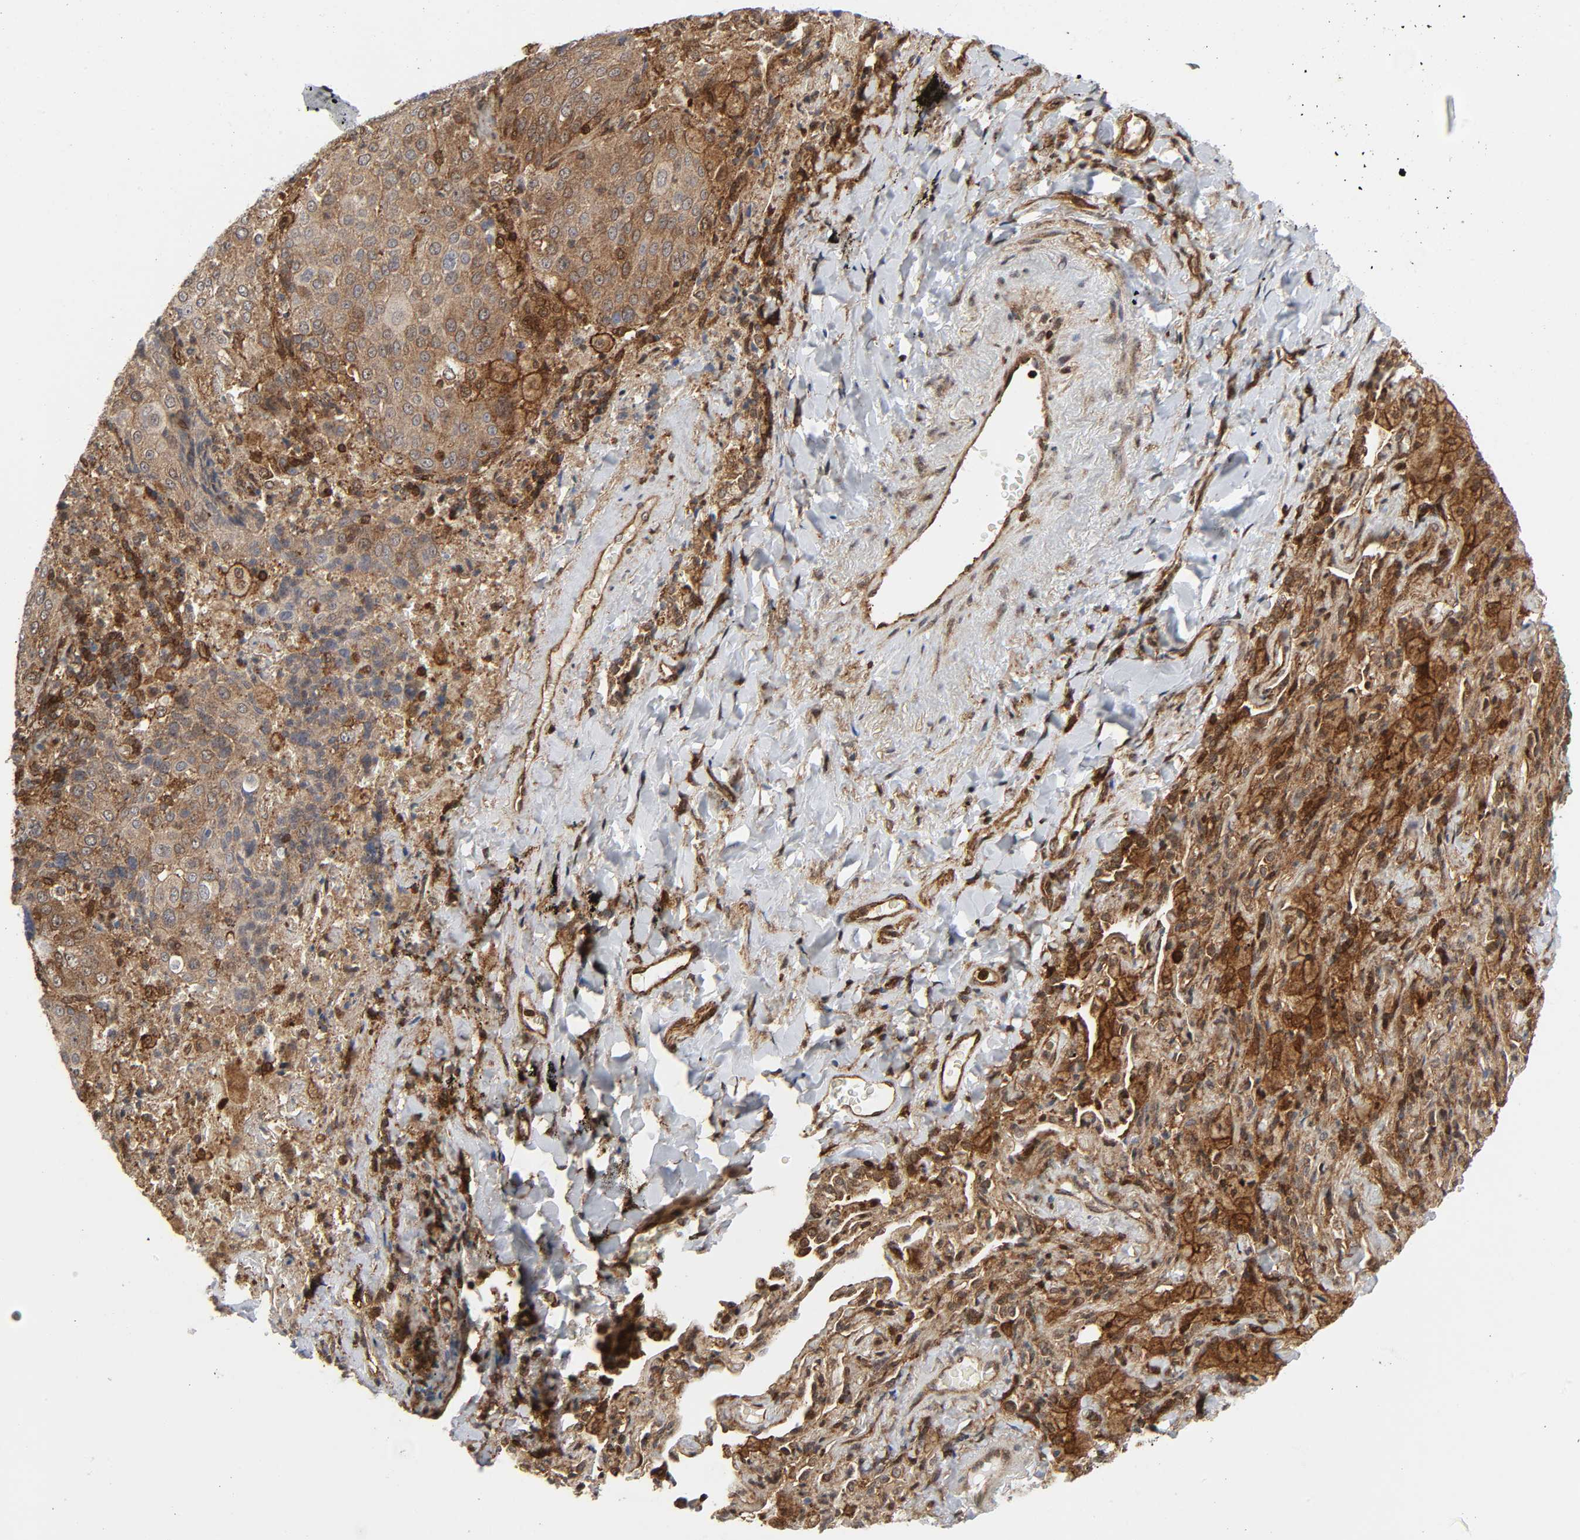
{"staining": {"intensity": "moderate", "quantity": ">75%", "location": "cytoplasmic/membranous"}, "tissue": "lung cancer", "cell_type": "Tumor cells", "image_type": "cancer", "snomed": [{"axis": "morphology", "description": "Squamous cell carcinoma, NOS"}, {"axis": "topography", "description": "Lung"}], "caption": "Immunohistochemistry (IHC) histopathology image of neoplastic tissue: human lung cancer (squamous cell carcinoma) stained using immunohistochemistry (IHC) shows medium levels of moderate protein expression localized specifically in the cytoplasmic/membranous of tumor cells, appearing as a cytoplasmic/membranous brown color.", "gene": "MAPK1", "patient": {"sex": "male", "age": 54}}